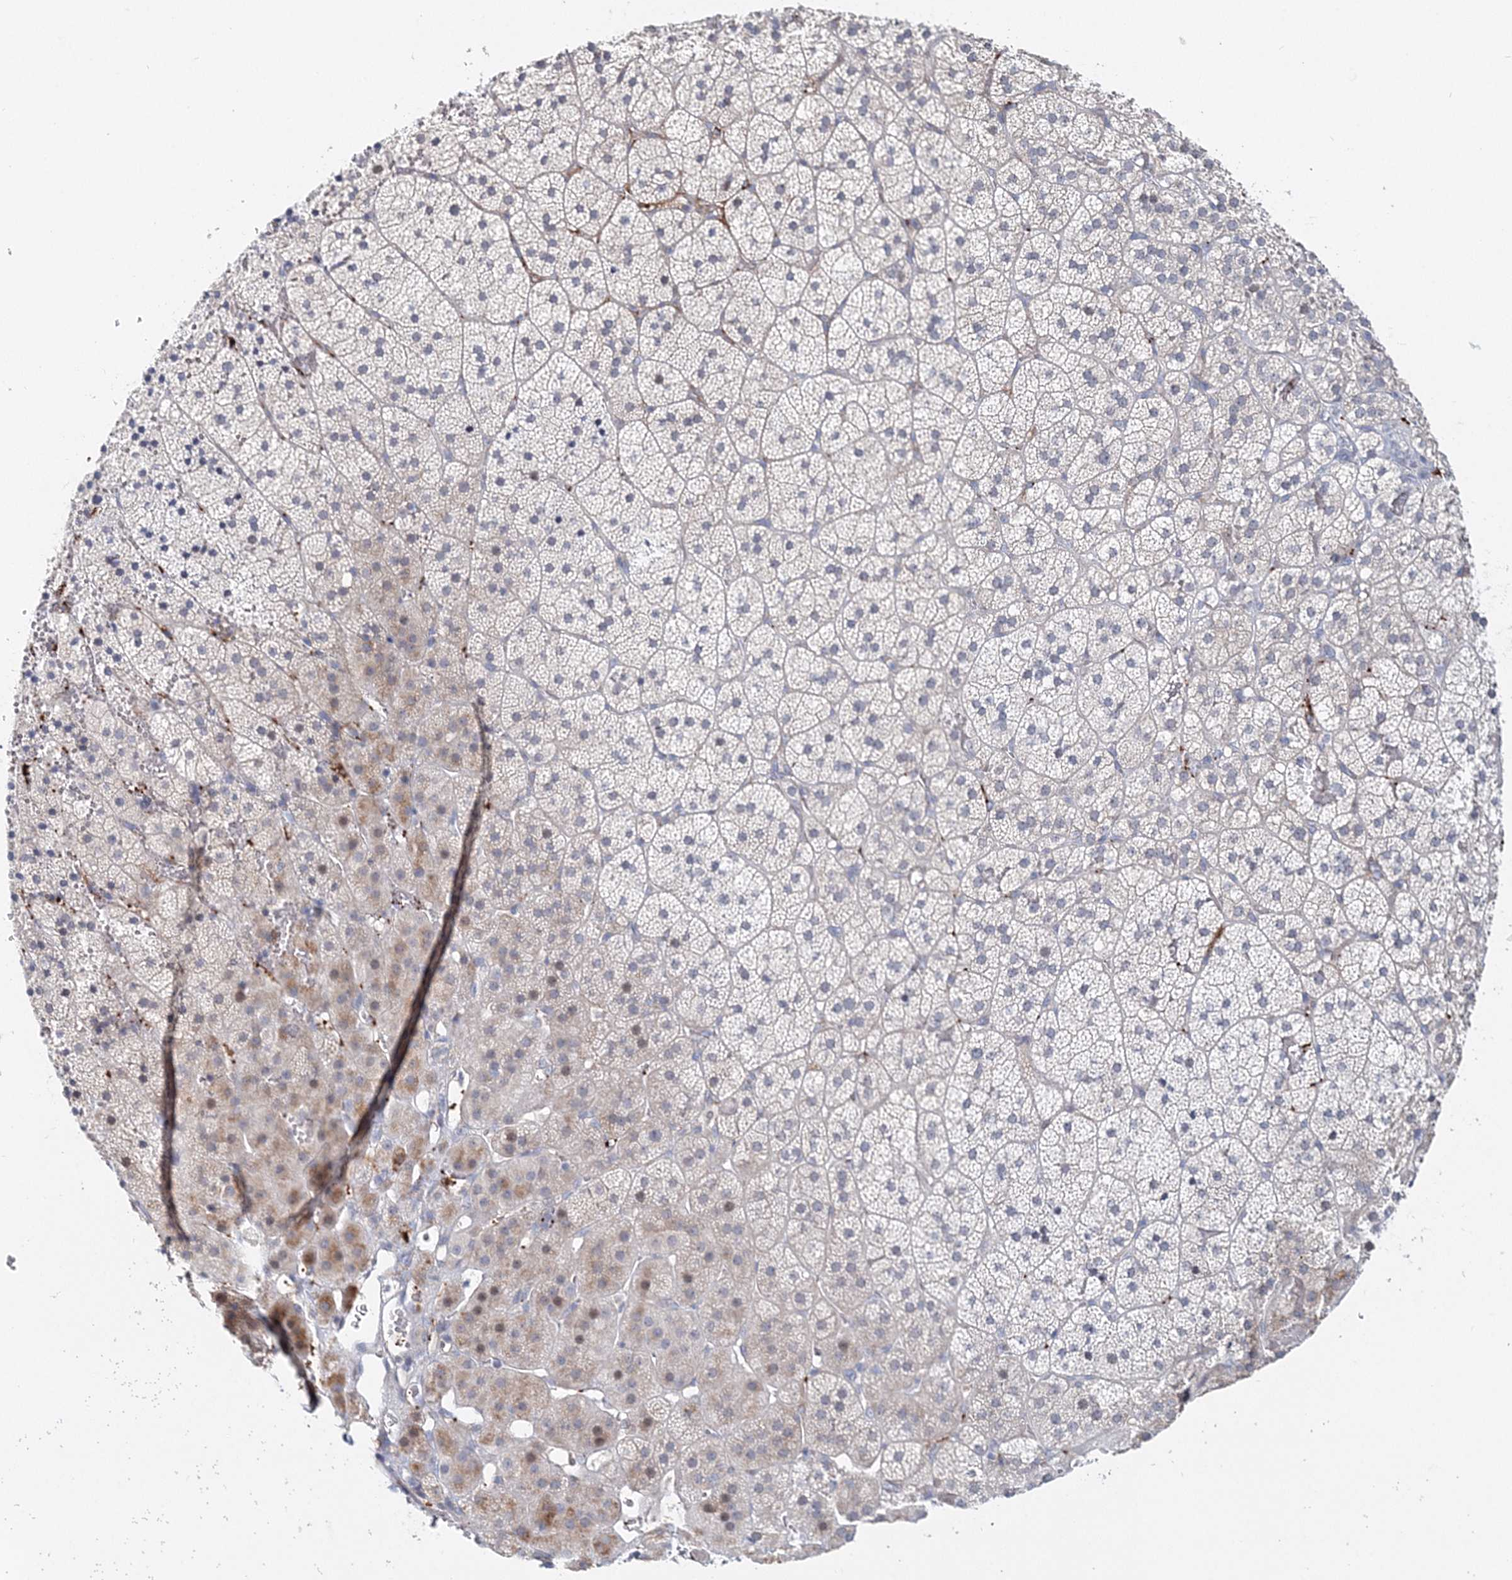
{"staining": {"intensity": "moderate", "quantity": "<25%", "location": "cytoplasmic/membranous,nuclear"}, "tissue": "adrenal gland", "cell_type": "Glandular cells", "image_type": "normal", "snomed": [{"axis": "morphology", "description": "Normal tissue, NOS"}, {"axis": "topography", "description": "Adrenal gland"}], "caption": "High-magnification brightfield microscopy of benign adrenal gland stained with DAB (brown) and counterstained with hematoxylin (blue). glandular cells exhibit moderate cytoplasmic/membranous,nuclear positivity is present in approximately<25% of cells. Using DAB (brown) and hematoxylin (blue) stains, captured at high magnification using brightfield microscopy.", "gene": "MYOZ2", "patient": {"sex": "female", "age": 44}}